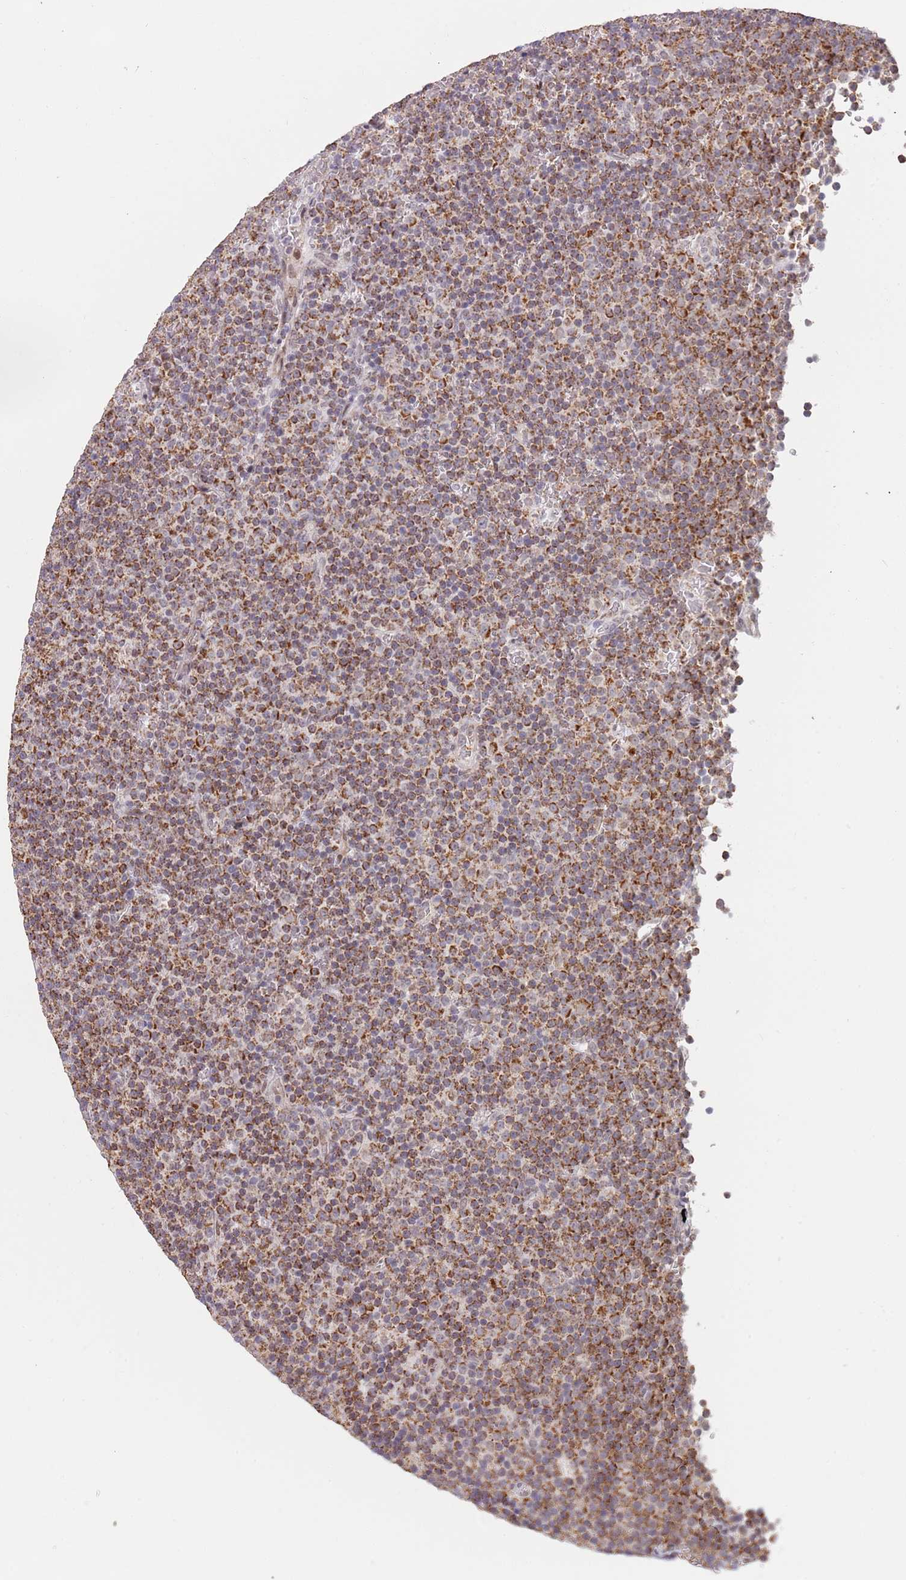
{"staining": {"intensity": "strong", "quantity": ">75%", "location": "cytoplasmic/membranous"}, "tissue": "lymphoma", "cell_type": "Tumor cells", "image_type": "cancer", "snomed": [{"axis": "morphology", "description": "Malignant lymphoma, non-Hodgkin's type, Low grade"}, {"axis": "topography", "description": "Lymph node"}], "caption": "This is an image of immunohistochemistry staining of low-grade malignant lymphoma, non-Hodgkin's type, which shows strong positivity in the cytoplasmic/membranous of tumor cells.", "gene": "TIMM13", "patient": {"sex": "female", "age": 67}}